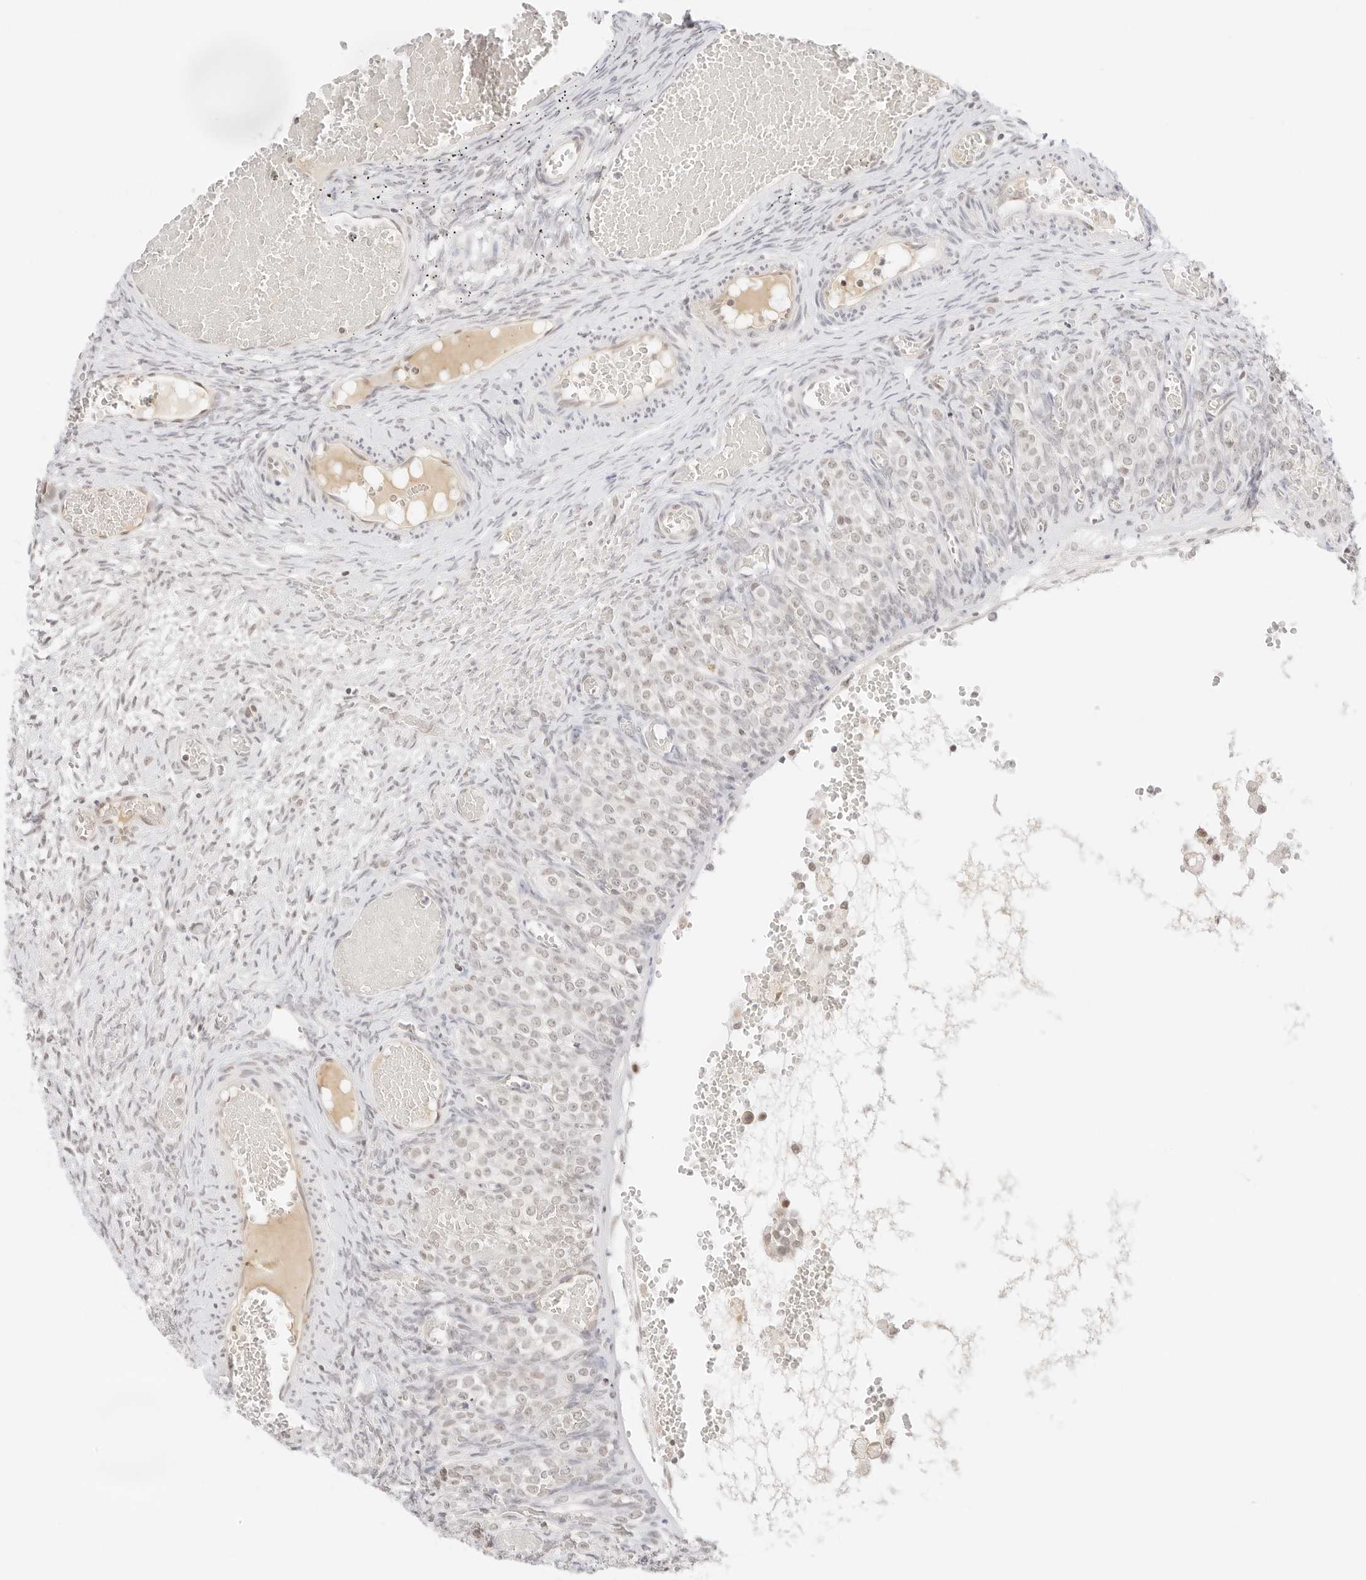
{"staining": {"intensity": "negative", "quantity": "none", "location": "none"}, "tissue": "ovary", "cell_type": "Ovarian stroma cells", "image_type": "normal", "snomed": [{"axis": "morphology", "description": "Adenocarcinoma, NOS"}, {"axis": "topography", "description": "Endometrium"}], "caption": "Immunohistochemical staining of benign ovary exhibits no significant staining in ovarian stroma cells.", "gene": "ITGA6", "patient": {"sex": "female", "age": 32}}